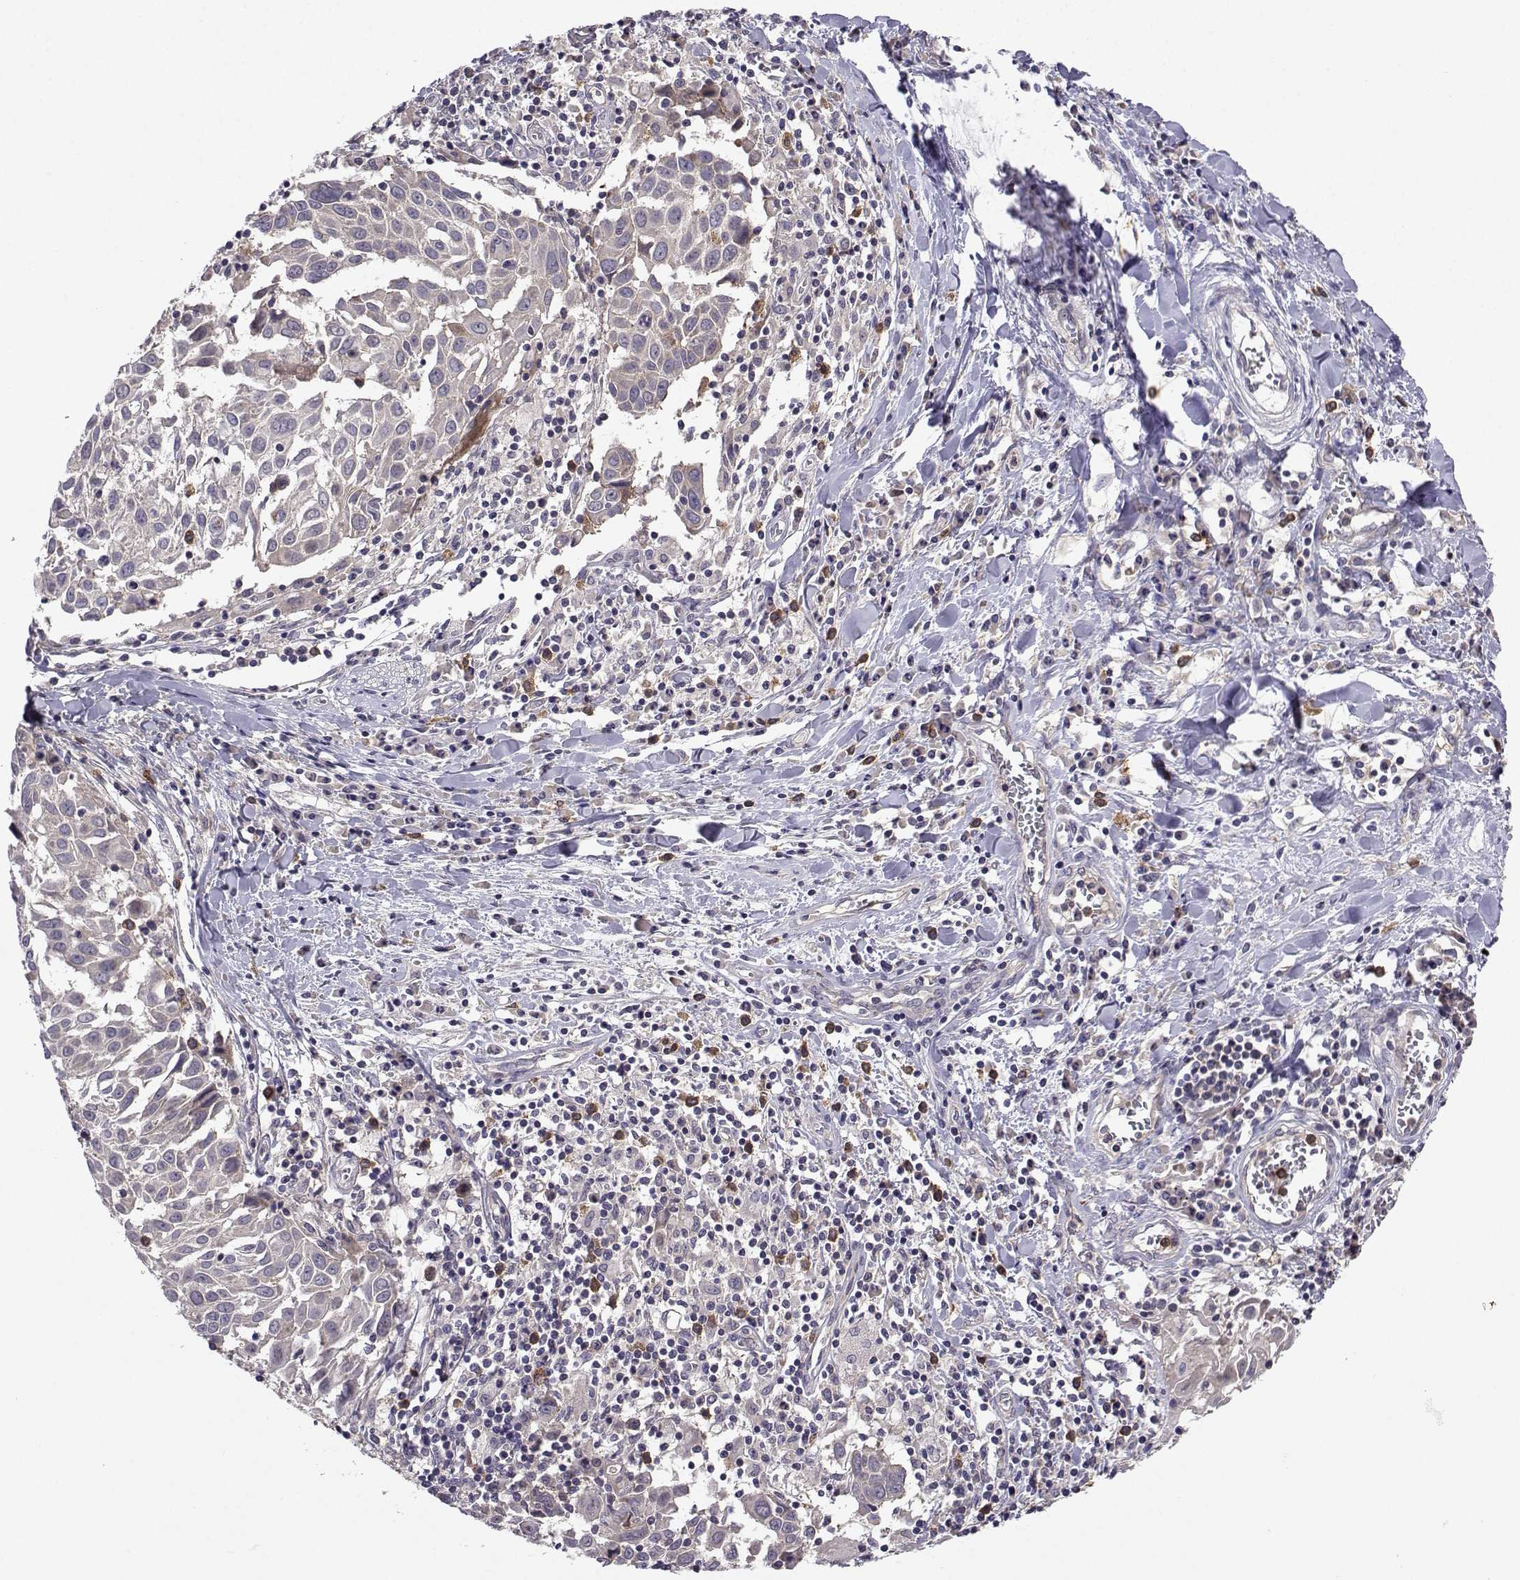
{"staining": {"intensity": "weak", "quantity": "<25%", "location": "cytoplasmic/membranous"}, "tissue": "lung cancer", "cell_type": "Tumor cells", "image_type": "cancer", "snomed": [{"axis": "morphology", "description": "Squamous cell carcinoma, NOS"}, {"axis": "topography", "description": "Lung"}], "caption": "Human lung cancer stained for a protein using immunohistochemistry reveals no staining in tumor cells.", "gene": "STXBP5", "patient": {"sex": "male", "age": 57}}